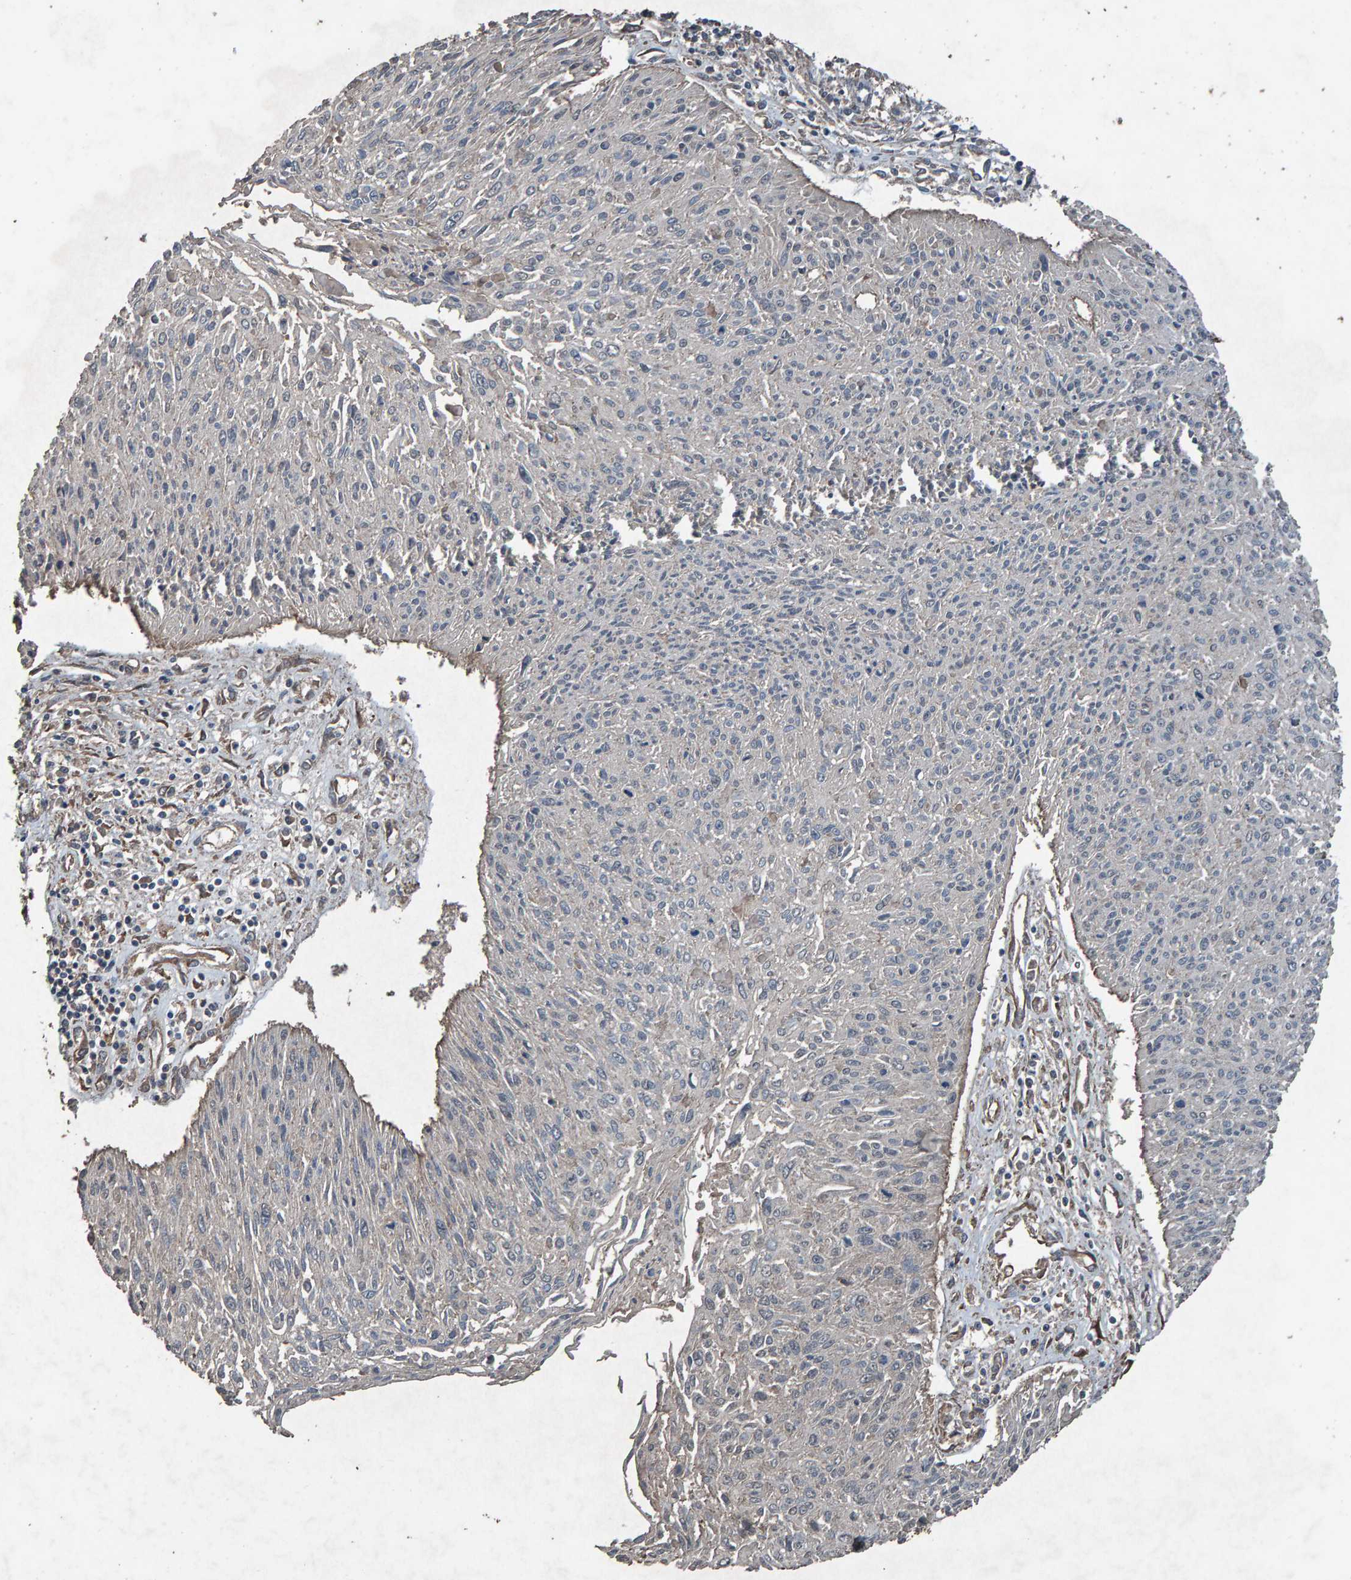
{"staining": {"intensity": "weak", "quantity": ">75%", "location": "cytoplasmic/membranous"}, "tissue": "cervical cancer", "cell_type": "Tumor cells", "image_type": "cancer", "snomed": [{"axis": "morphology", "description": "Squamous cell carcinoma, NOS"}, {"axis": "topography", "description": "Cervix"}], "caption": "Human cervical squamous cell carcinoma stained with a protein marker displays weak staining in tumor cells.", "gene": "DUS1L", "patient": {"sex": "female", "age": 51}}